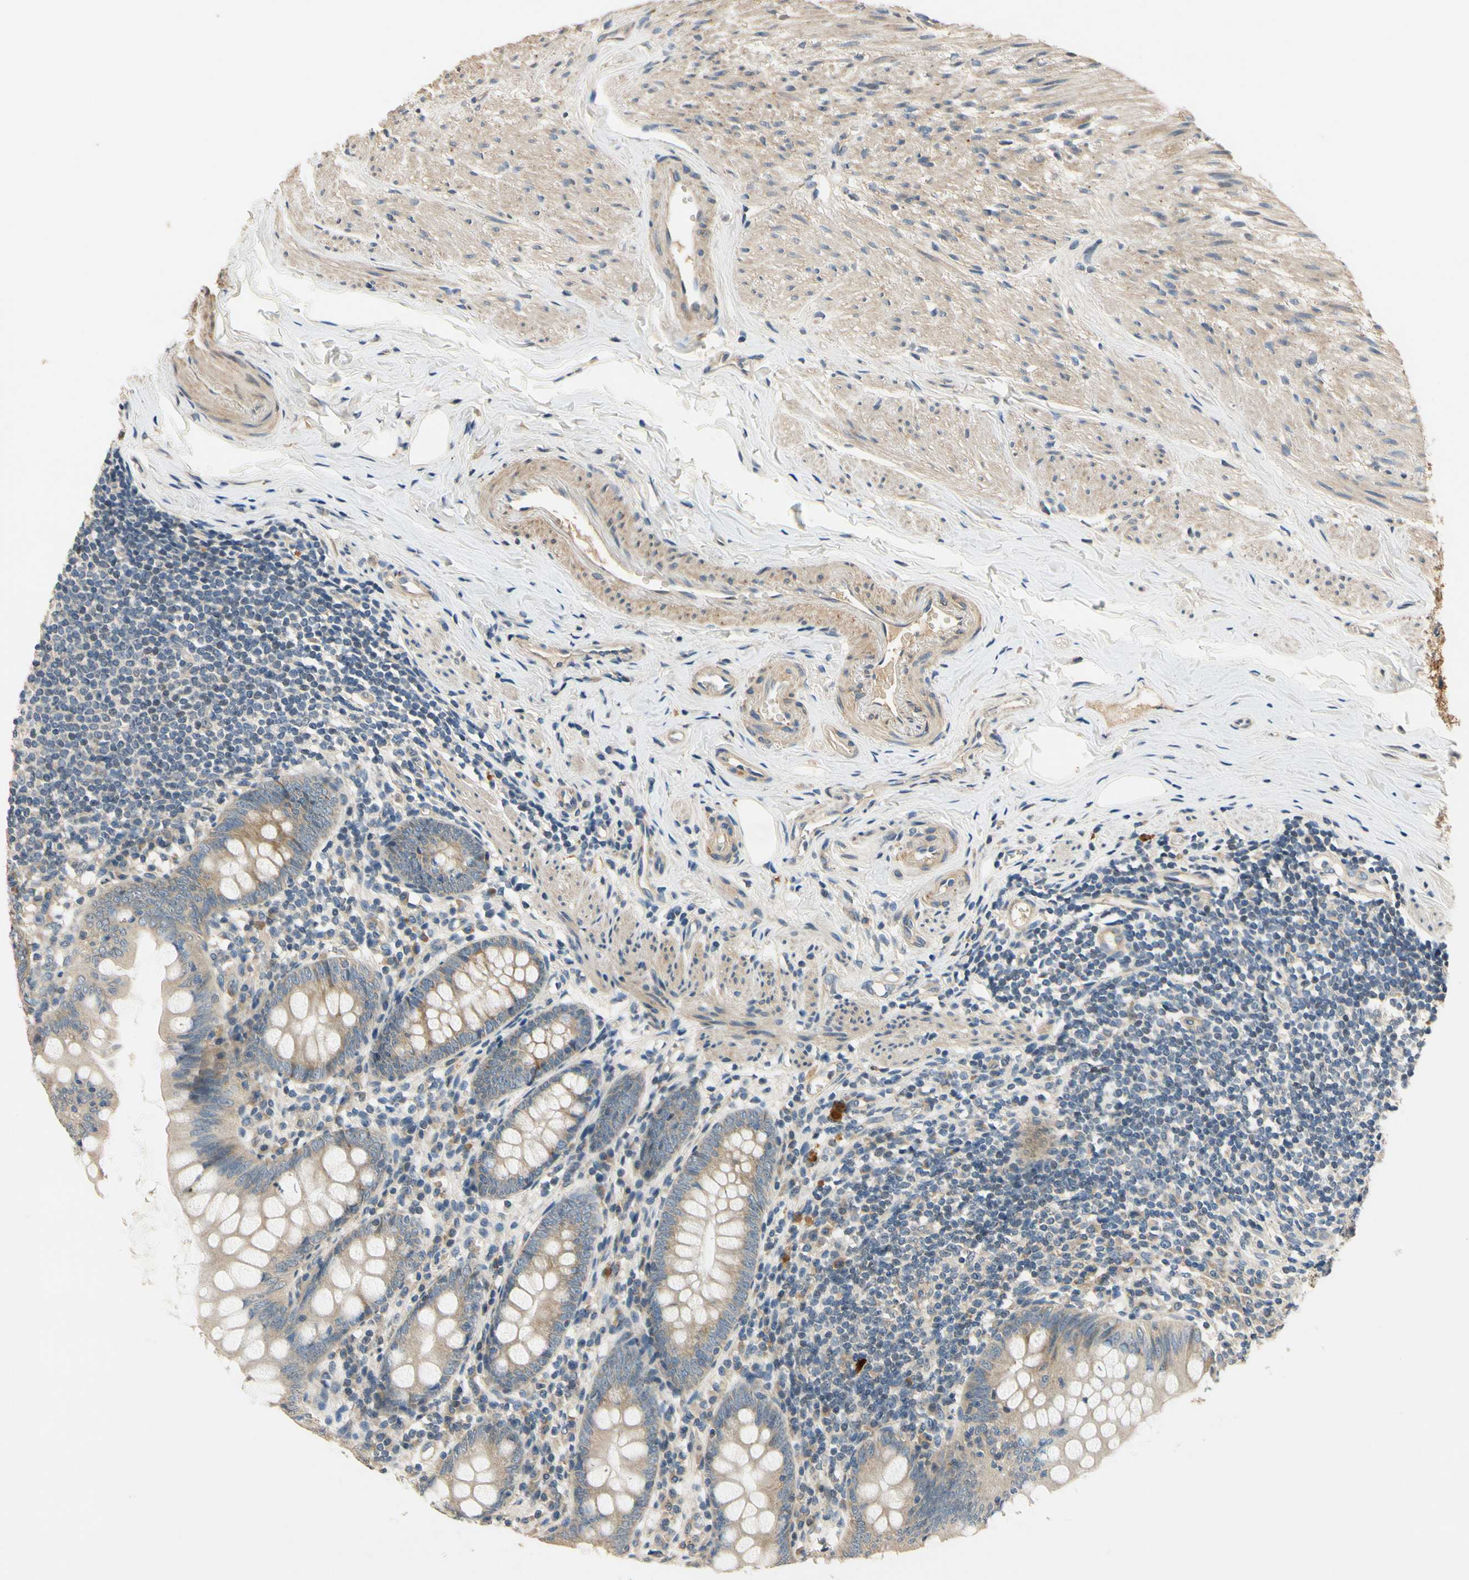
{"staining": {"intensity": "weak", "quantity": ">75%", "location": "cytoplasmic/membranous"}, "tissue": "appendix", "cell_type": "Glandular cells", "image_type": "normal", "snomed": [{"axis": "morphology", "description": "Normal tissue, NOS"}, {"axis": "topography", "description": "Appendix"}], "caption": "Normal appendix reveals weak cytoplasmic/membranous staining in approximately >75% of glandular cells, visualized by immunohistochemistry. The protein is shown in brown color, while the nuclei are stained blue.", "gene": "ALKBH3", "patient": {"sex": "female", "age": 77}}